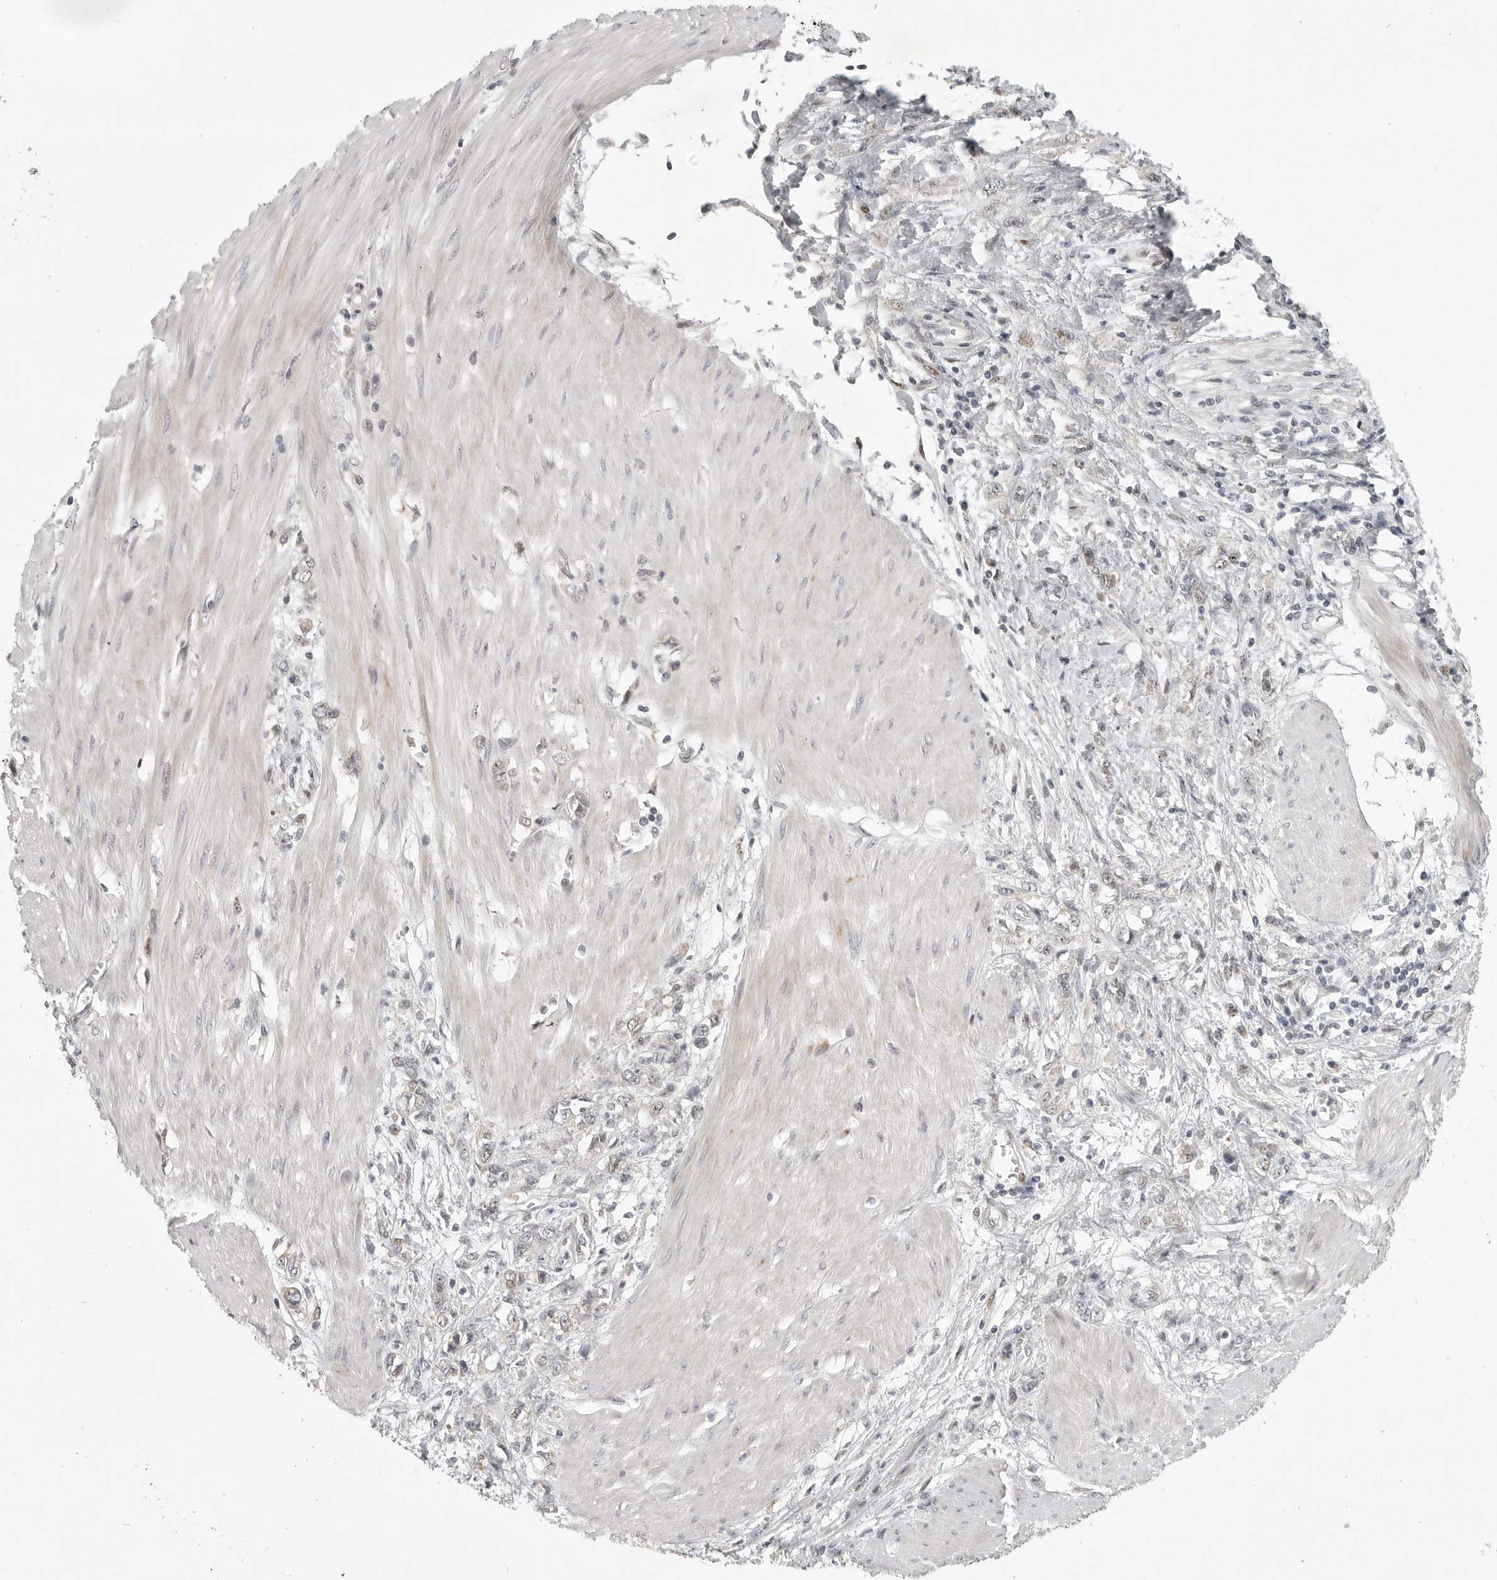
{"staining": {"intensity": "weak", "quantity": "<25%", "location": "nuclear"}, "tissue": "stomach cancer", "cell_type": "Tumor cells", "image_type": "cancer", "snomed": [{"axis": "morphology", "description": "Adenocarcinoma, NOS"}, {"axis": "topography", "description": "Stomach"}], "caption": "Immunohistochemistry (IHC) image of neoplastic tissue: stomach cancer stained with DAB (3,3'-diaminobenzidine) demonstrates no significant protein expression in tumor cells.", "gene": "POLE2", "patient": {"sex": "female", "age": 76}}